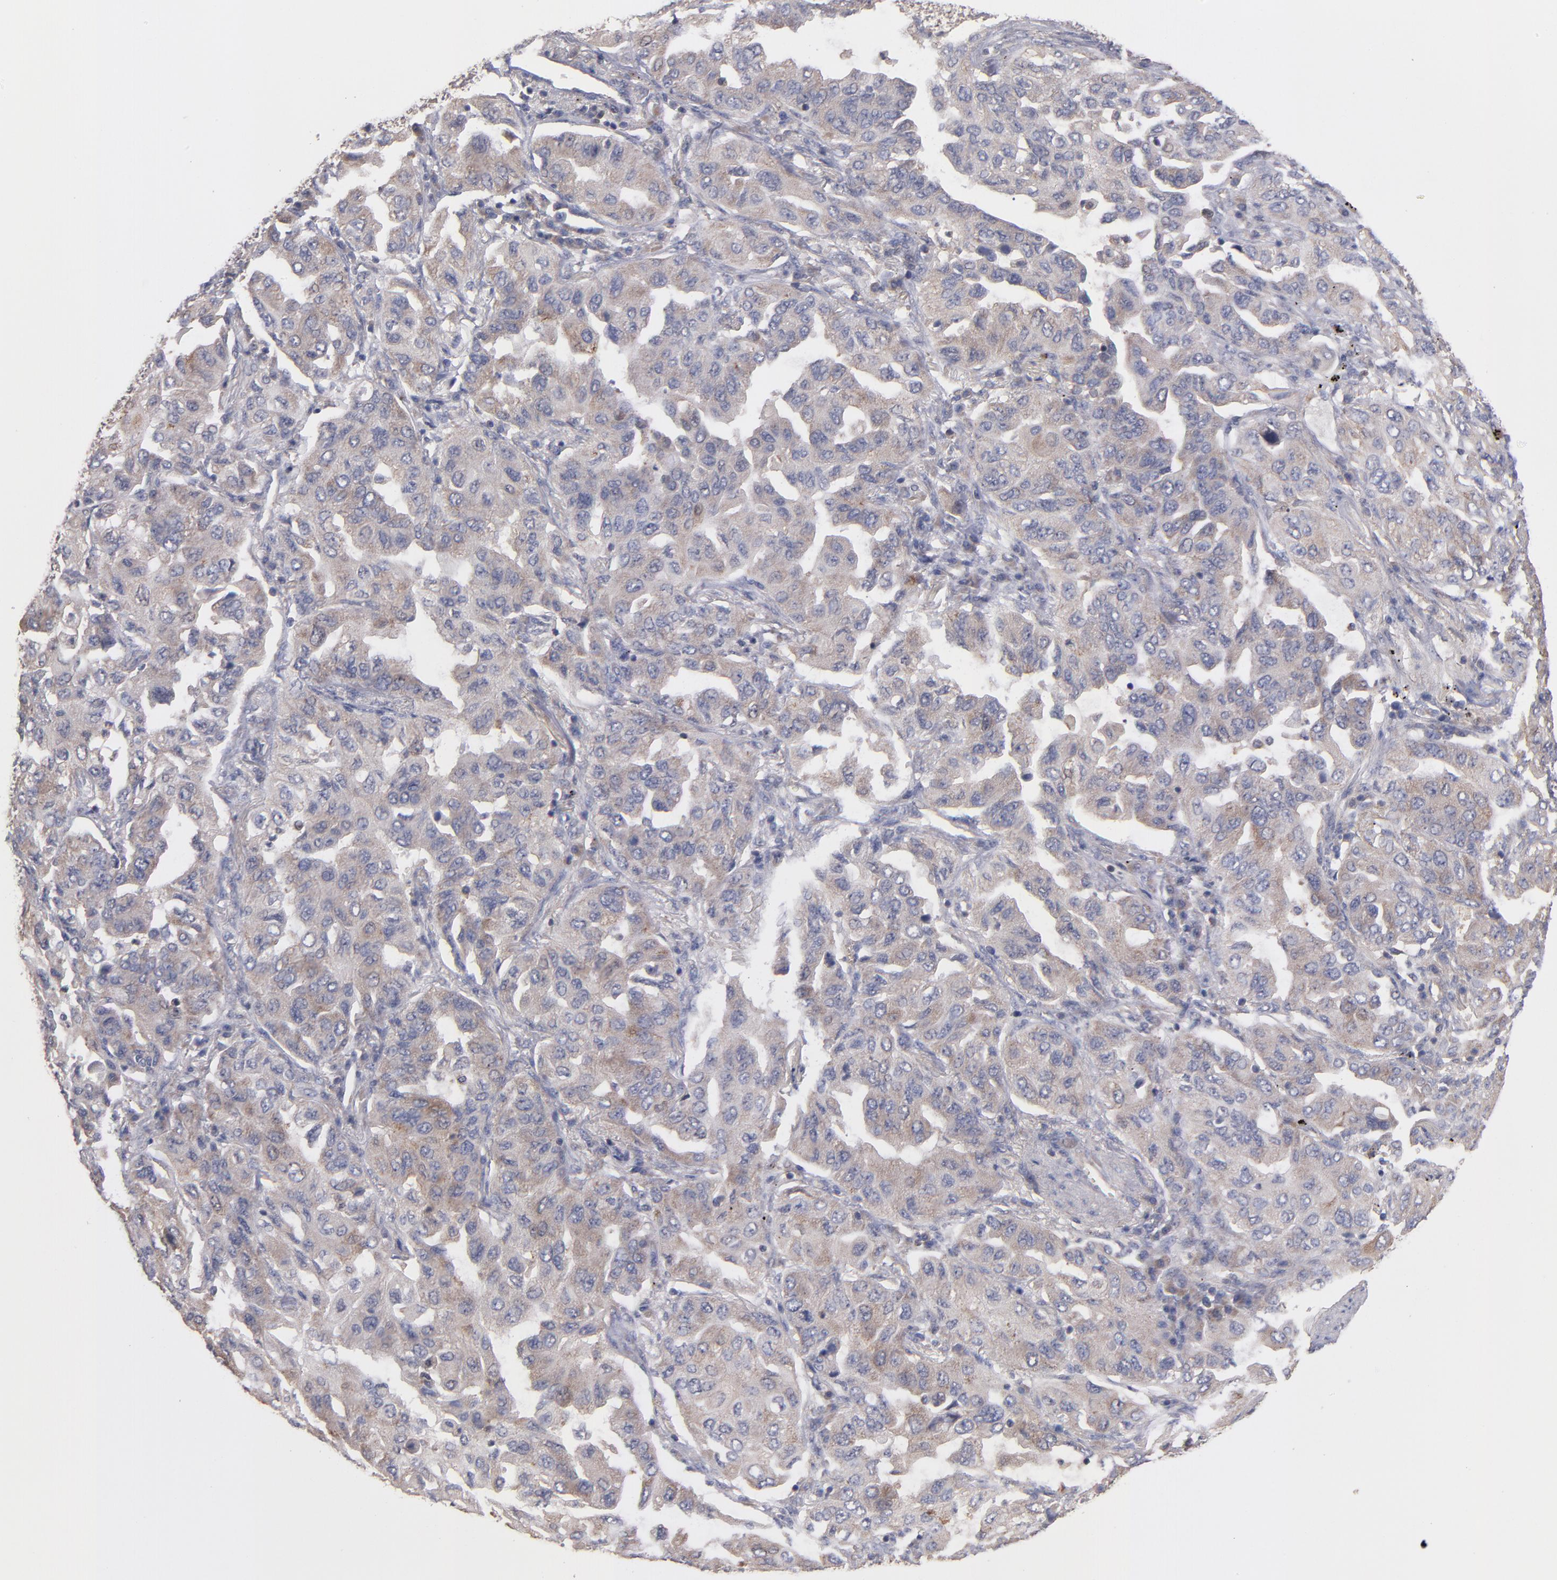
{"staining": {"intensity": "weak", "quantity": ">75%", "location": "cytoplasmic/membranous"}, "tissue": "lung cancer", "cell_type": "Tumor cells", "image_type": "cancer", "snomed": [{"axis": "morphology", "description": "Adenocarcinoma, NOS"}, {"axis": "topography", "description": "Lung"}], "caption": "An IHC micrograph of tumor tissue is shown. Protein staining in brown labels weak cytoplasmic/membranous positivity in lung adenocarcinoma within tumor cells. Nuclei are stained in blue.", "gene": "DACT1", "patient": {"sex": "female", "age": 65}}